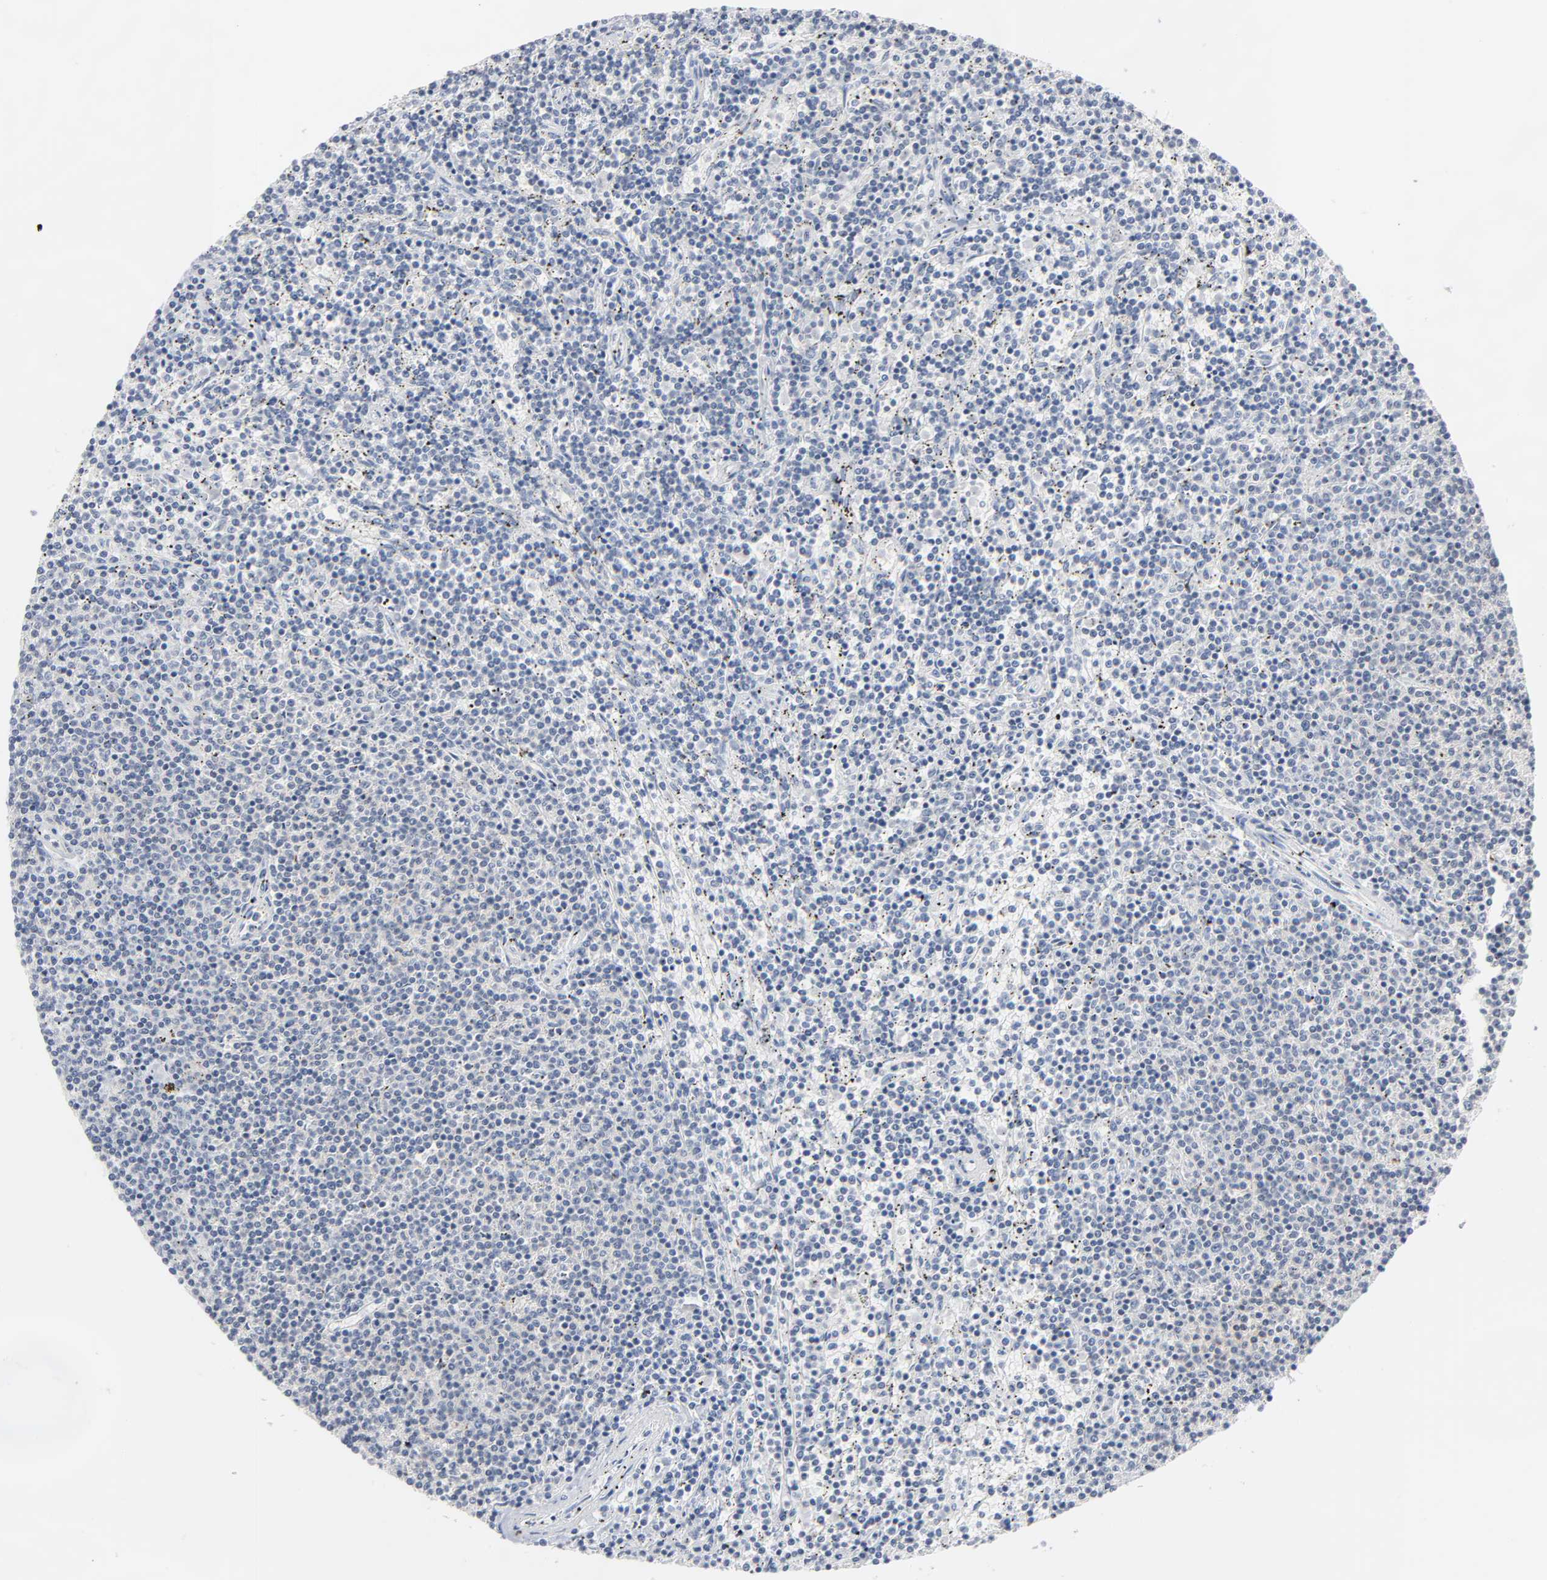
{"staining": {"intensity": "negative", "quantity": "none", "location": "none"}, "tissue": "lymphoma", "cell_type": "Tumor cells", "image_type": "cancer", "snomed": [{"axis": "morphology", "description": "Malignant lymphoma, non-Hodgkin's type, Low grade"}, {"axis": "topography", "description": "Spleen"}], "caption": "Immunohistochemical staining of low-grade malignant lymphoma, non-Hodgkin's type demonstrates no significant positivity in tumor cells.", "gene": "PTK2B", "patient": {"sex": "female", "age": 50}}